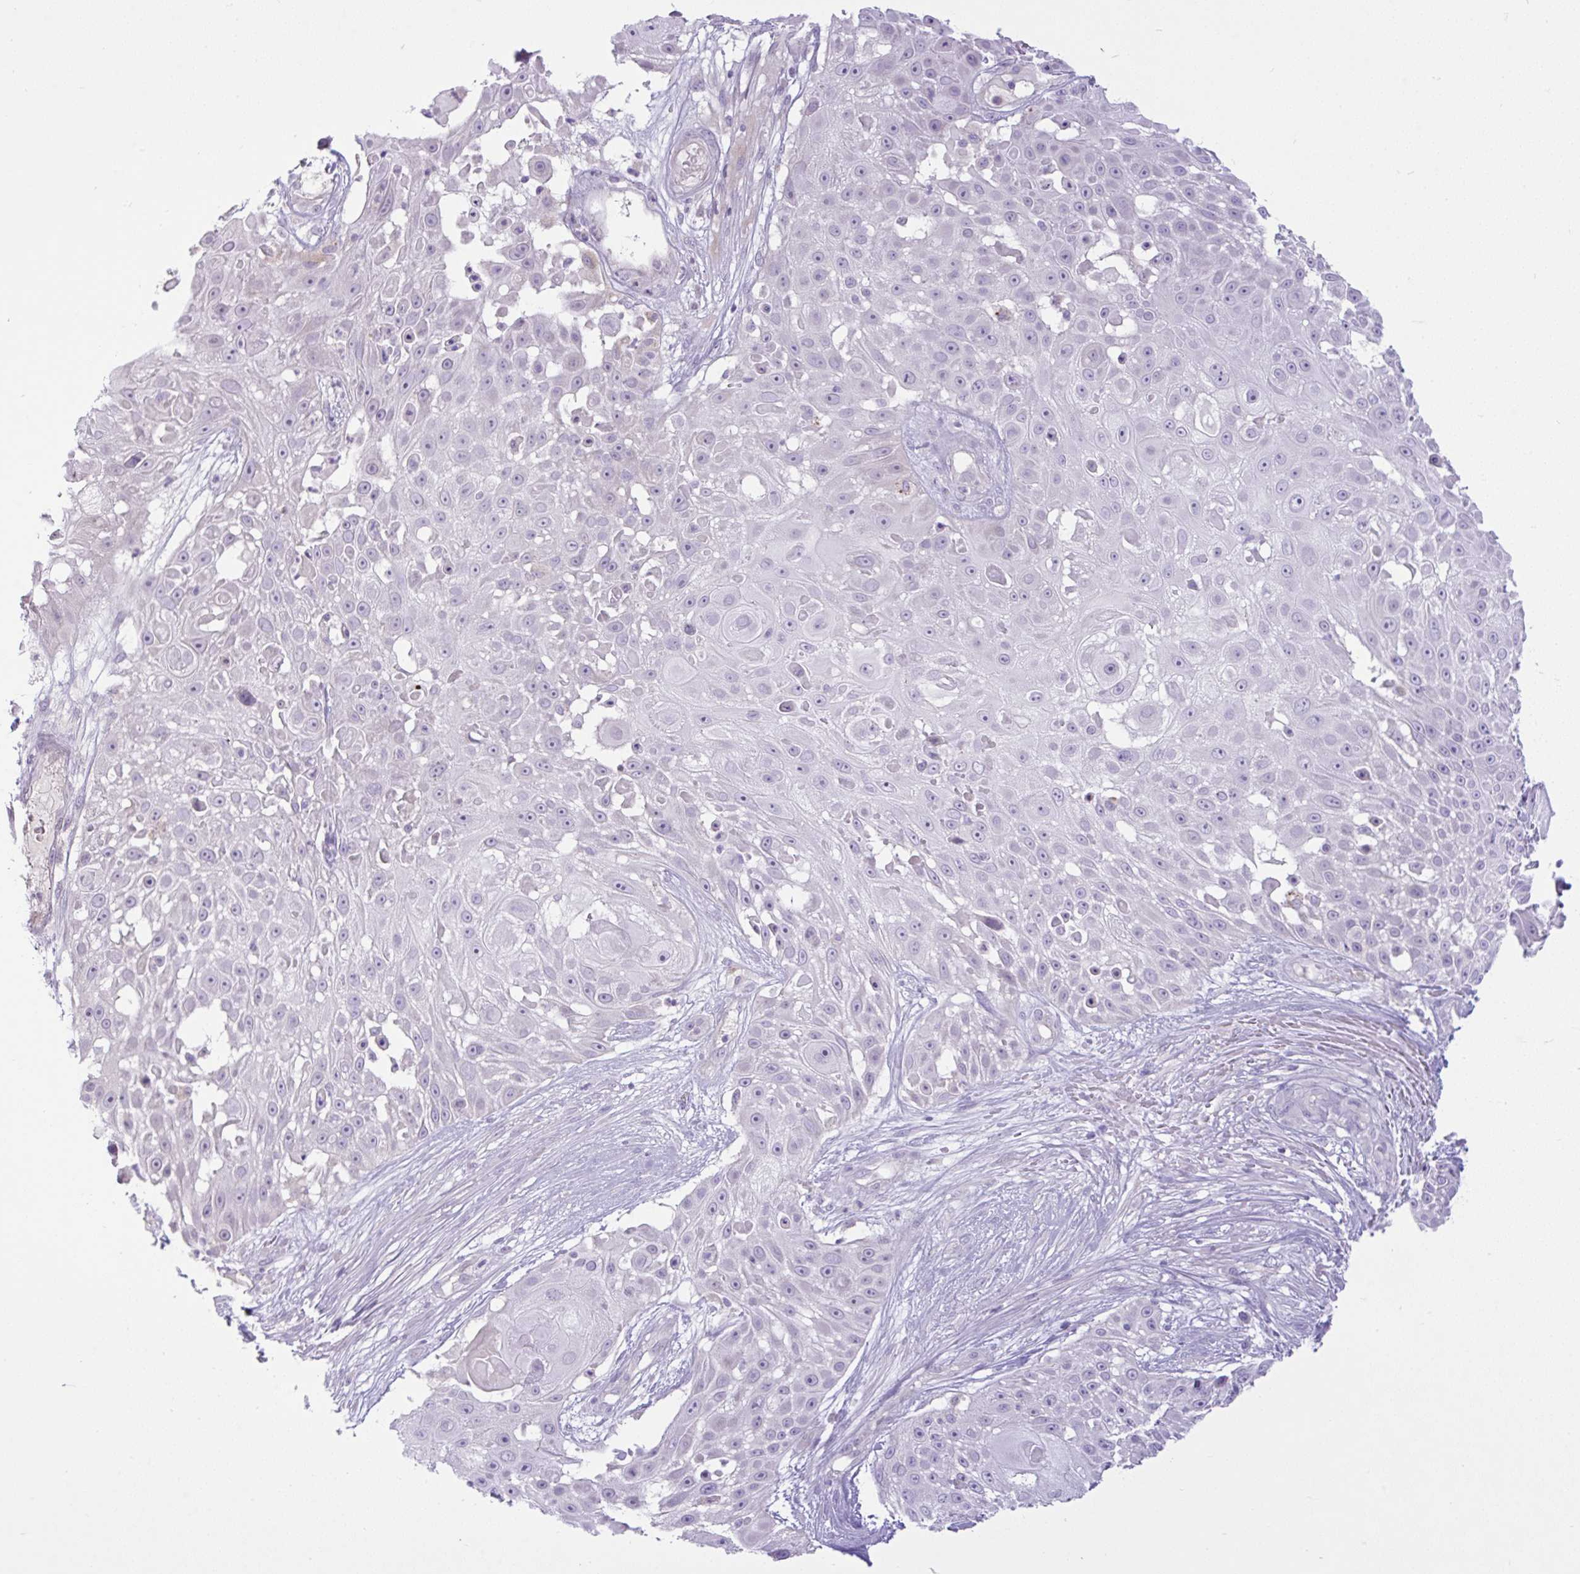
{"staining": {"intensity": "negative", "quantity": "none", "location": "none"}, "tissue": "skin cancer", "cell_type": "Tumor cells", "image_type": "cancer", "snomed": [{"axis": "morphology", "description": "Squamous cell carcinoma, NOS"}, {"axis": "topography", "description": "Skin"}], "caption": "A histopathology image of human skin cancer (squamous cell carcinoma) is negative for staining in tumor cells.", "gene": "ZNF101", "patient": {"sex": "female", "age": 86}}